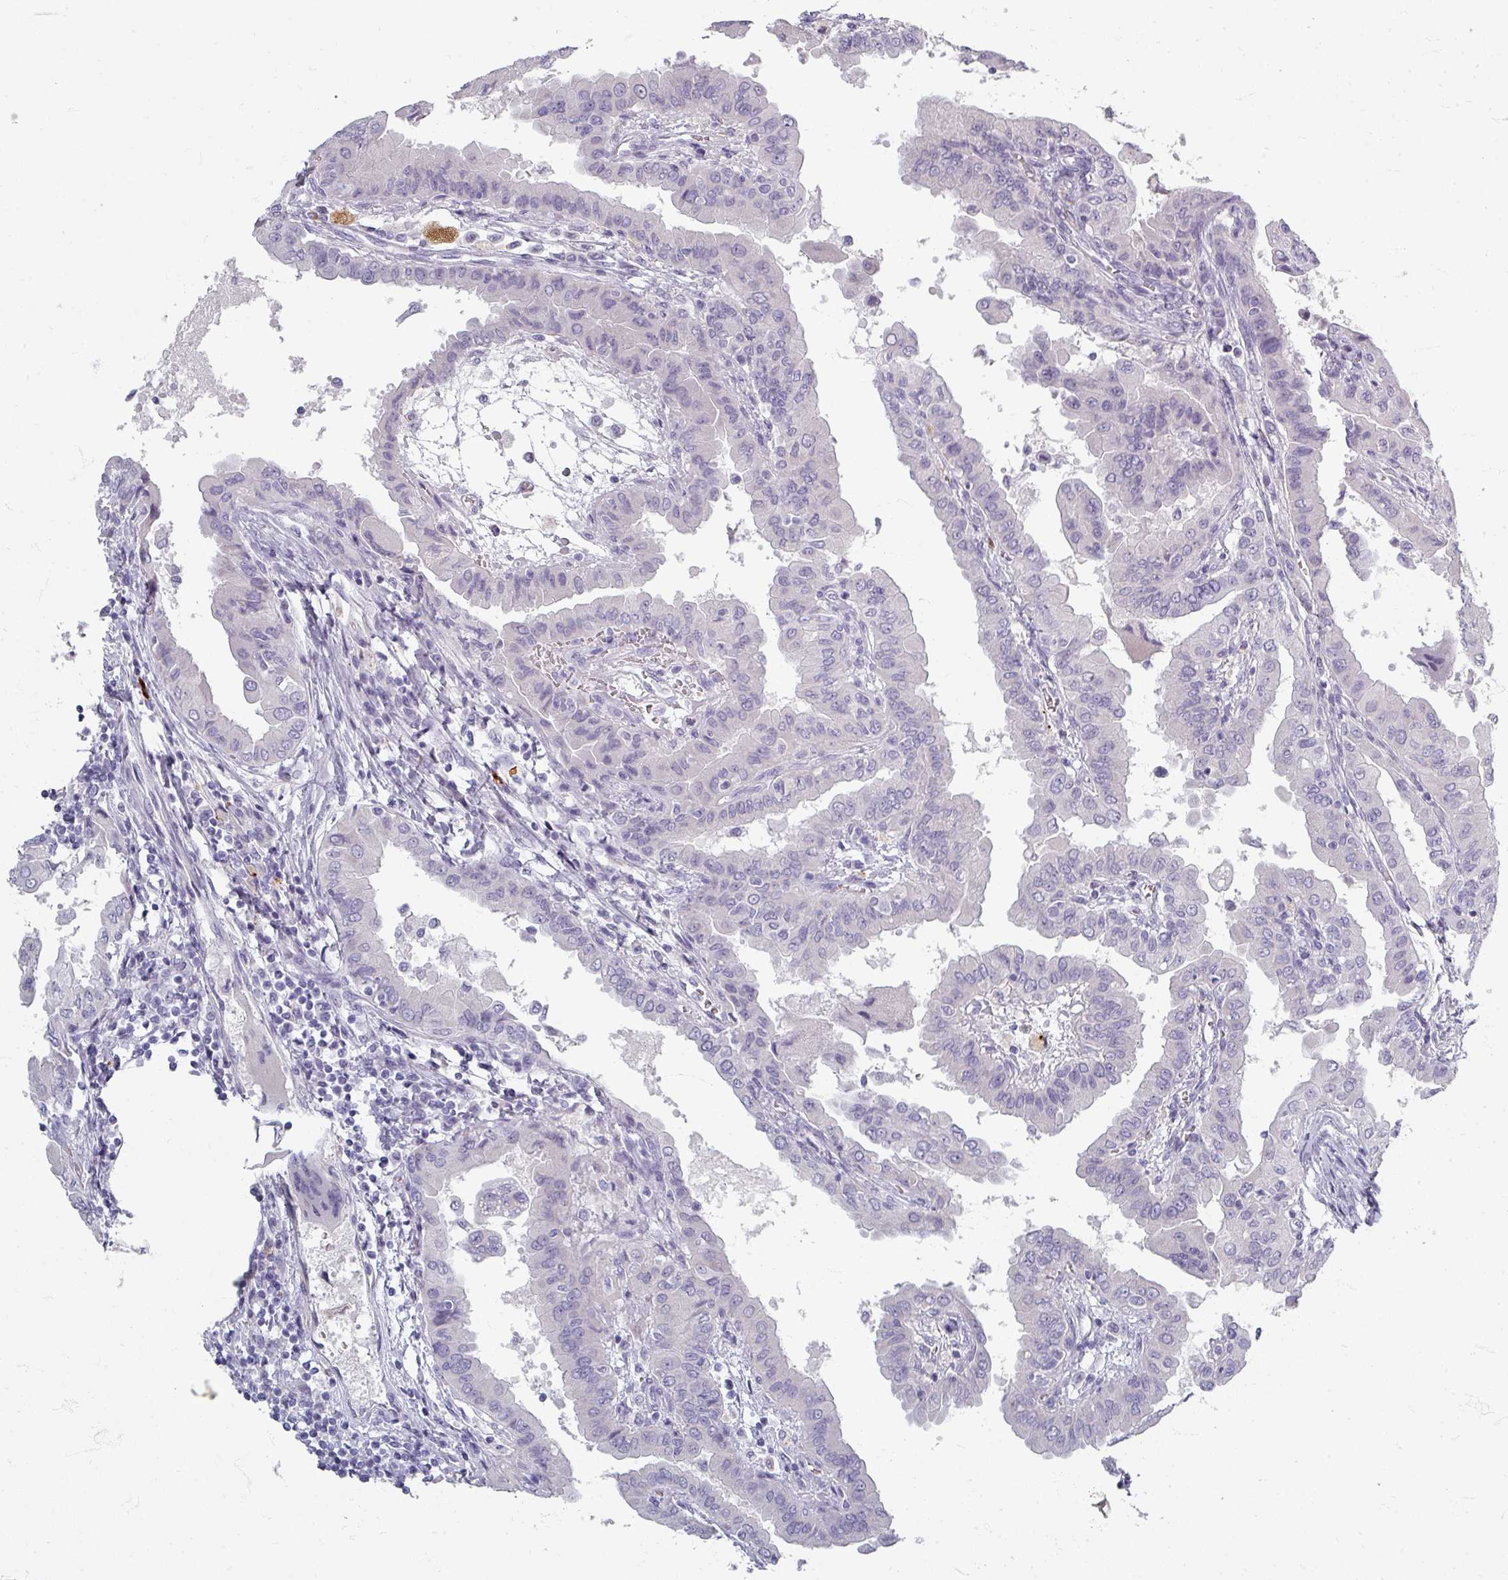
{"staining": {"intensity": "negative", "quantity": "none", "location": "none"}, "tissue": "thyroid cancer", "cell_type": "Tumor cells", "image_type": "cancer", "snomed": [{"axis": "morphology", "description": "Papillary adenocarcinoma, NOS"}, {"axis": "topography", "description": "Thyroid gland"}], "caption": "Thyroid papillary adenocarcinoma was stained to show a protein in brown. There is no significant positivity in tumor cells. Nuclei are stained in blue.", "gene": "ZNF878", "patient": {"sex": "male", "age": 33}}